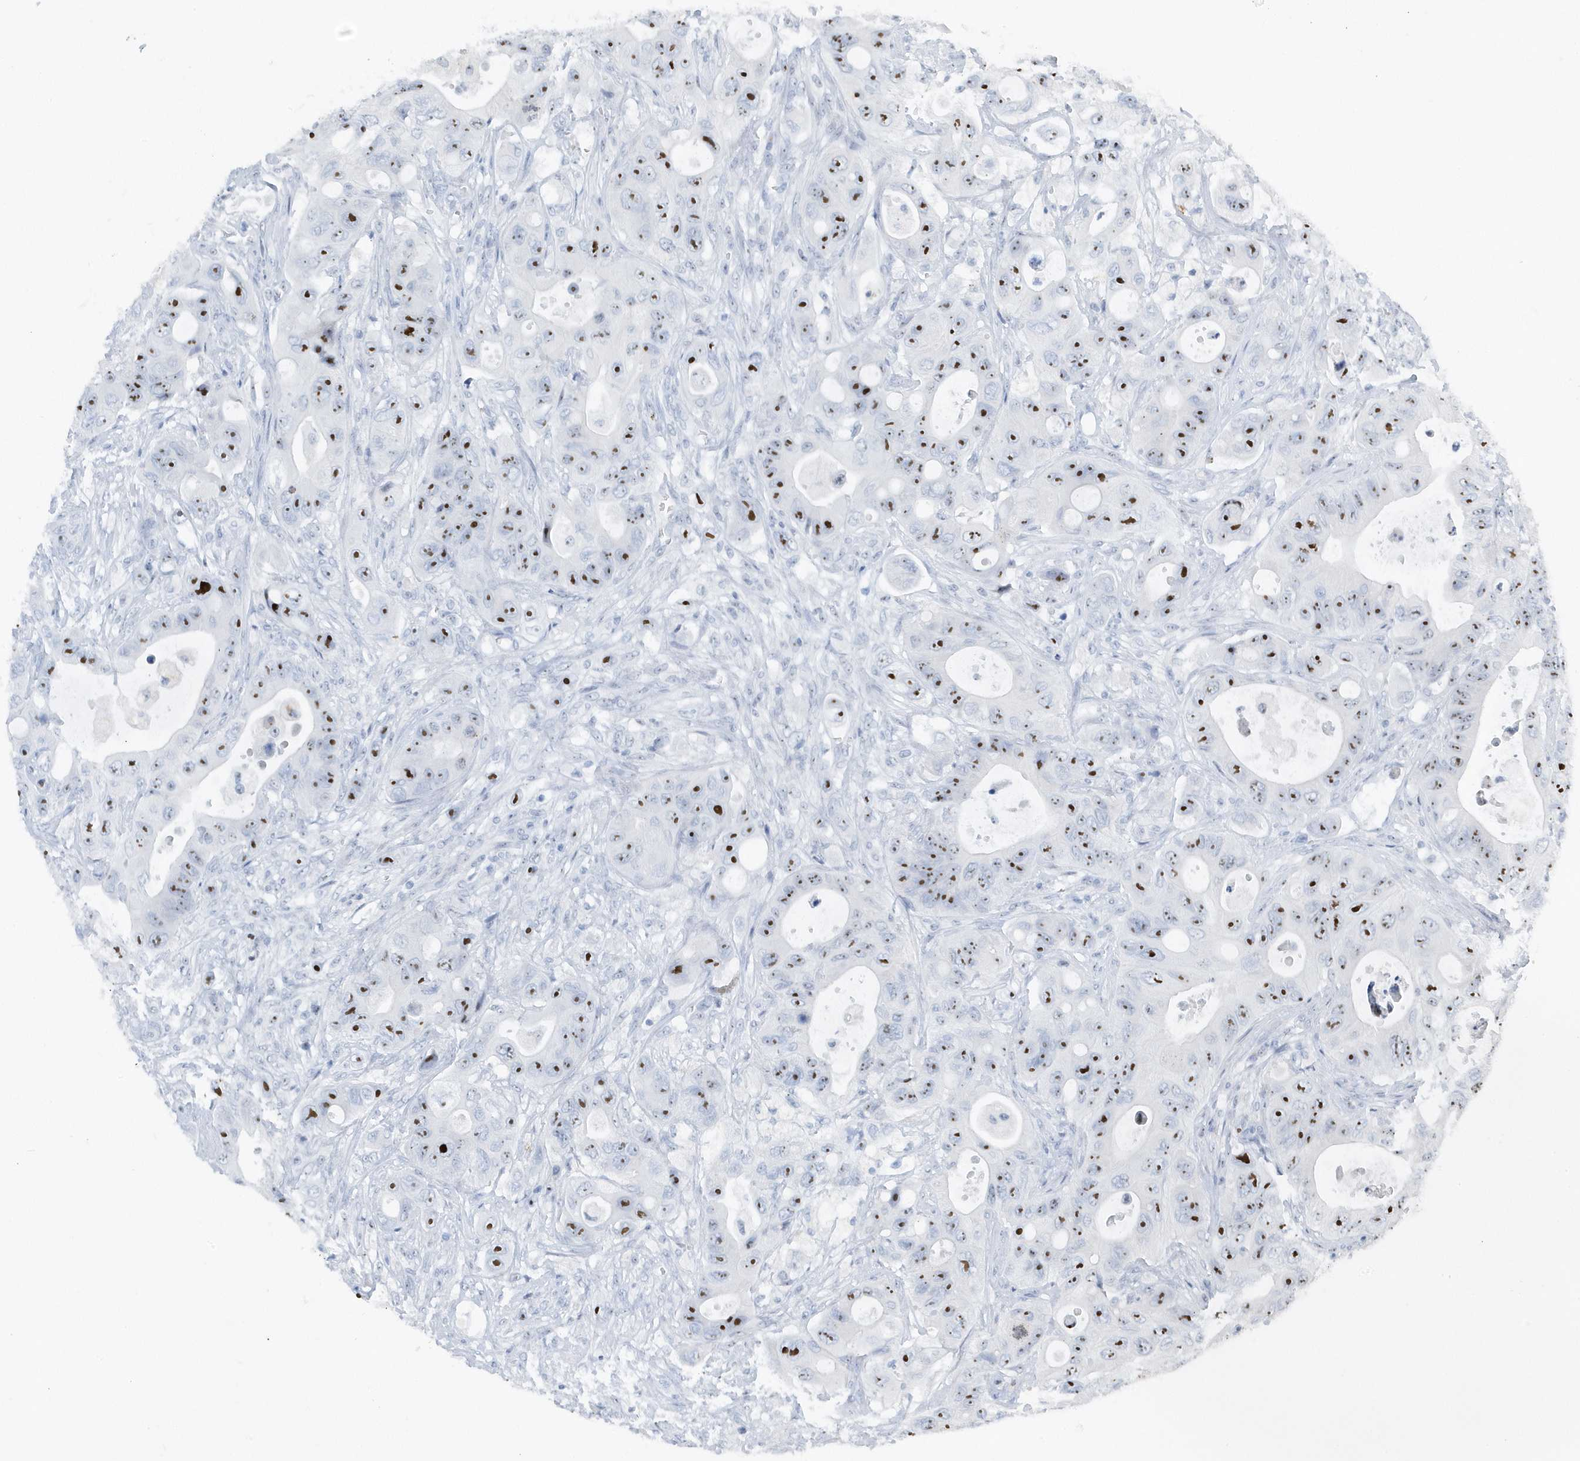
{"staining": {"intensity": "moderate", "quantity": ">75%", "location": "nuclear"}, "tissue": "colorectal cancer", "cell_type": "Tumor cells", "image_type": "cancer", "snomed": [{"axis": "morphology", "description": "Adenocarcinoma, NOS"}, {"axis": "topography", "description": "Colon"}], "caption": "Brown immunohistochemical staining in human colorectal adenocarcinoma exhibits moderate nuclear positivity in about >75% of tumor cells.", "gene": "RPF2", "patient": {"sex": "female", "age": 46}}